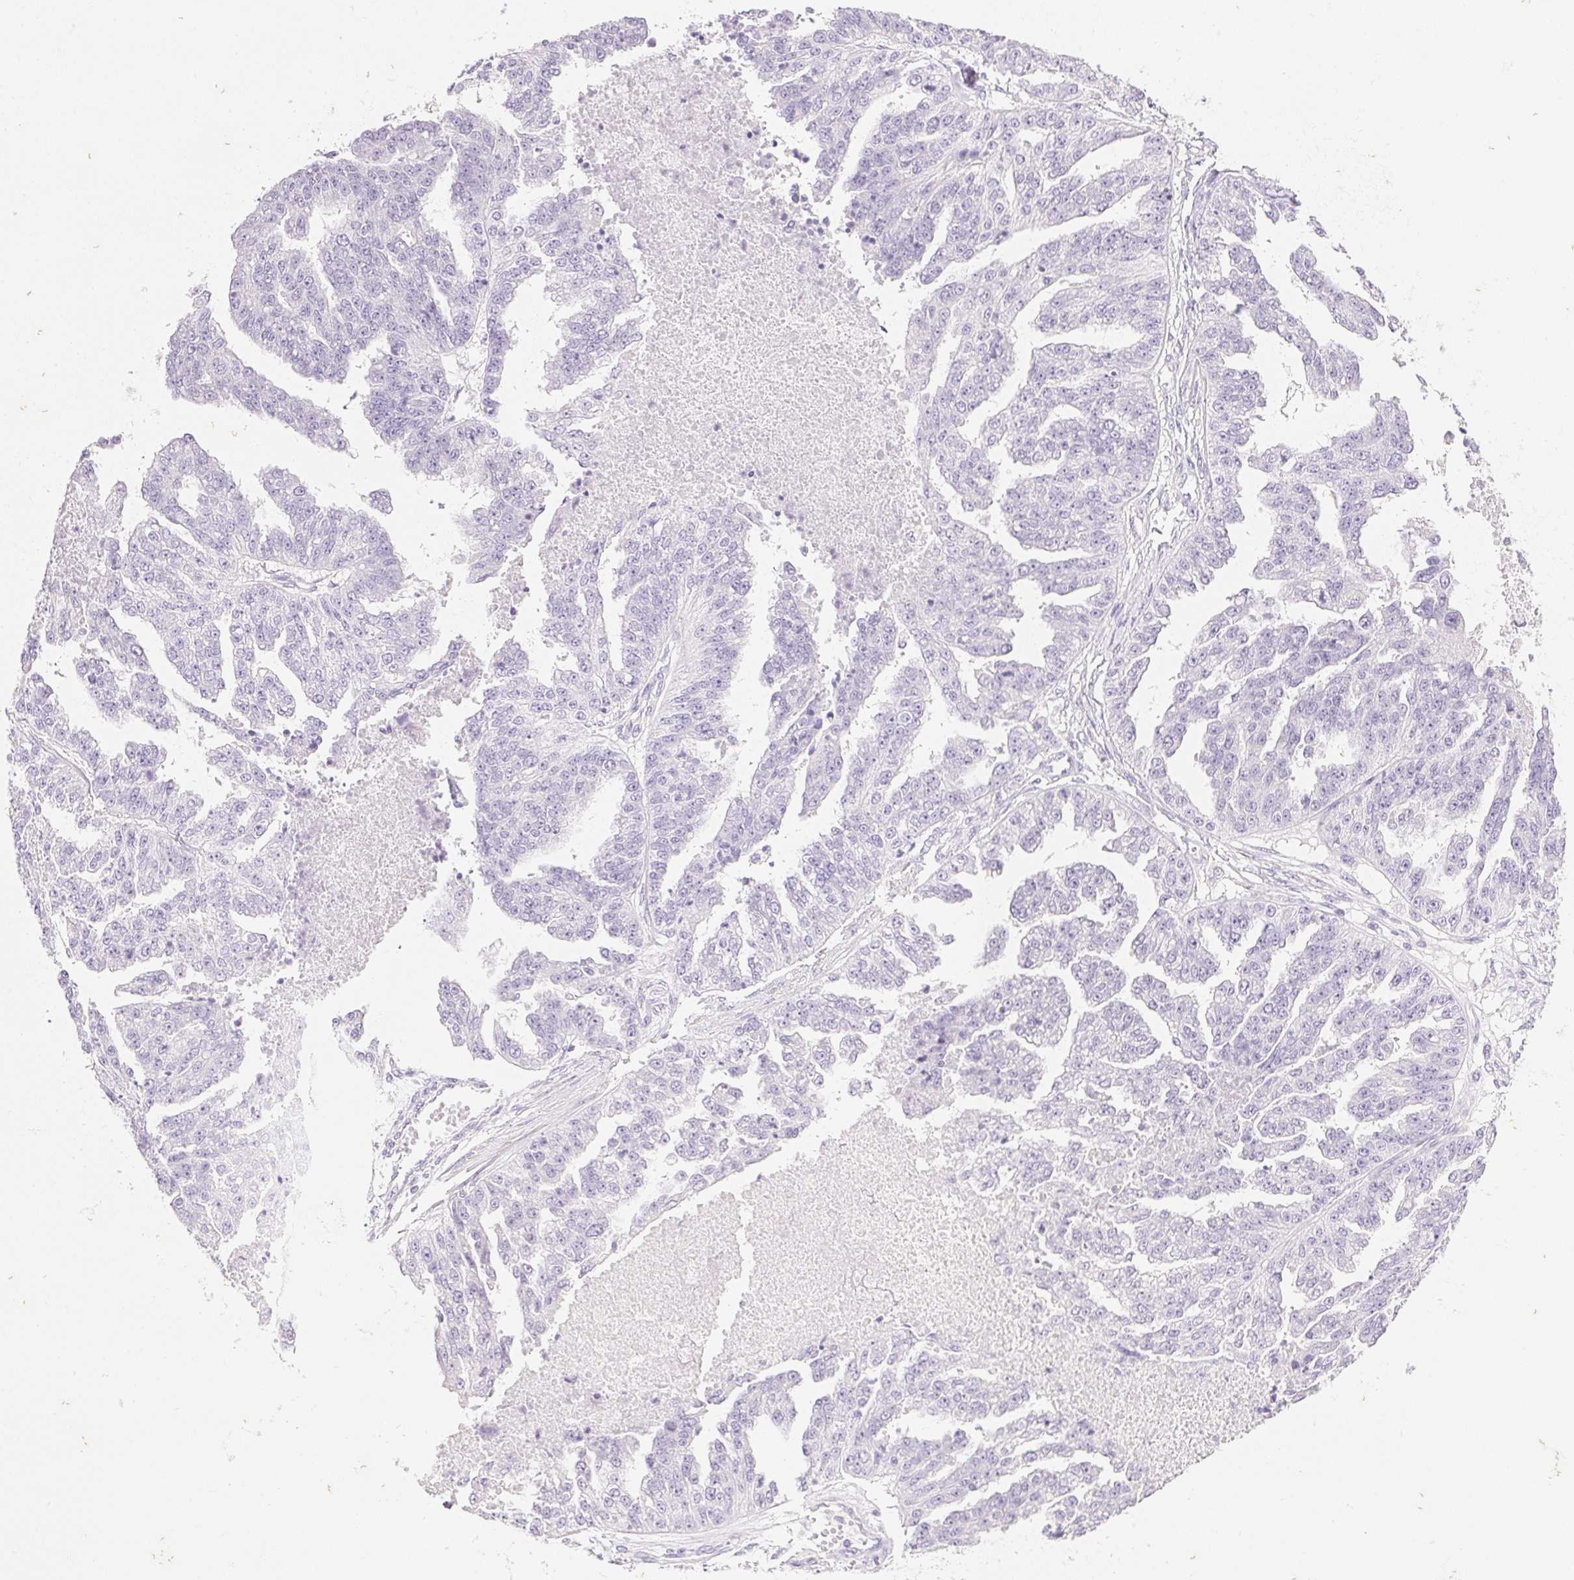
{"staining": {"intensity": "negative", "quantity": "none", "location": "none"}, "tissue": "ovarian cancer", "cell_type": "Tumor cells", "image_type": "cancer", "snomed": [{"axis": "morphology", "description": "Cystadenocarcinoma, serous, NOS"}, {"axis": "topography", "description": "Ovary"}], "caption": "Immunohistochemistry of ovarian serous cystadenocarcinoma demonstrates no expression in tumor cells. (Brightfield microscopy of DAB immunohistochemistry (IHC) at high magnification).", "gene": "KCNE2", "patient": {"sex": "female", "age": 58}}